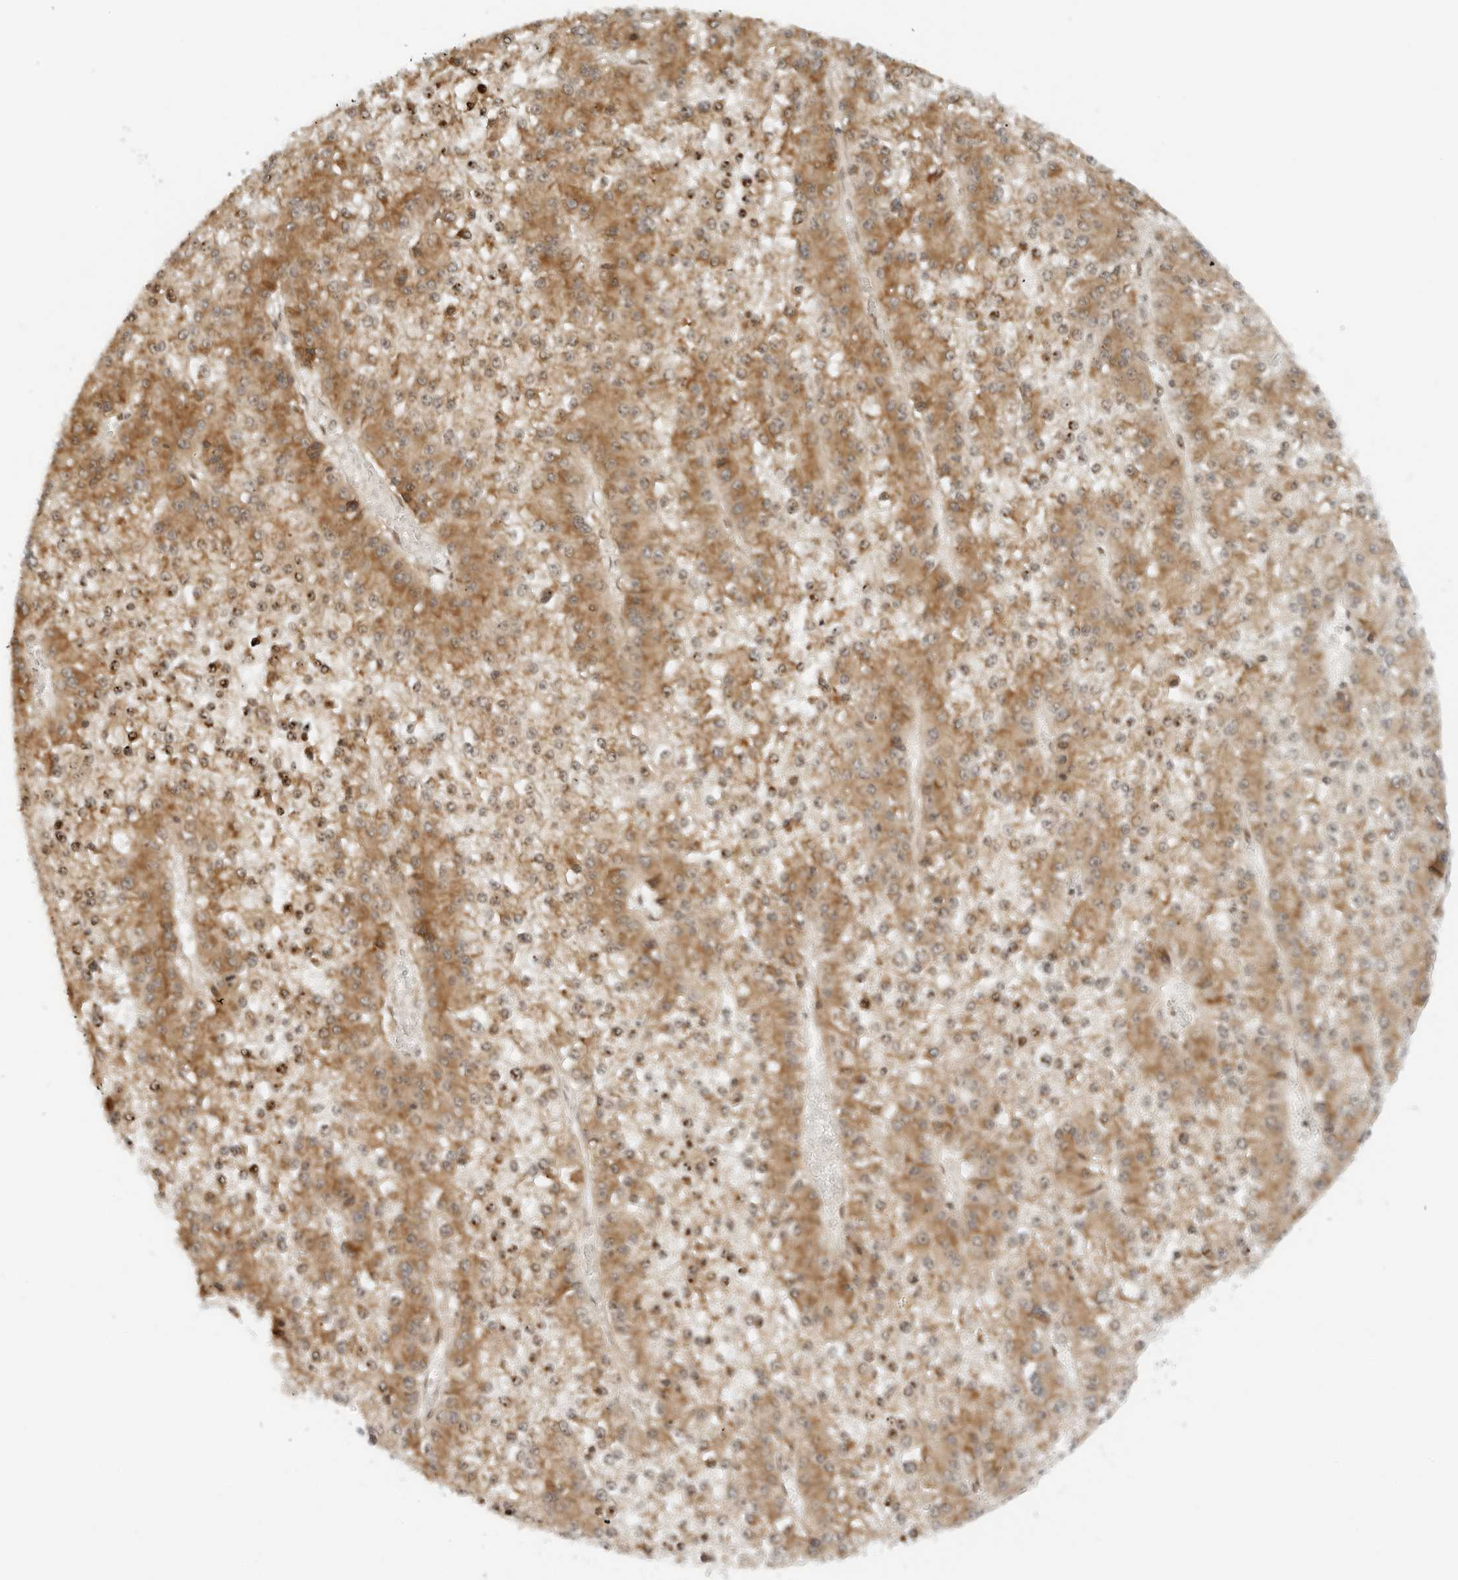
{"staining": {"intensity": "moderate", "quantity": ">75%", "location": "cytoplasmic/membranous,nuclear"}, "tissue": "liver cancer", "cell_type": "Tumor cells", "image_type": "cancer", "snomed": [{"axis": "morphology", "description": "Carcinoma, Hepatocellular, NOS"}, {"axis": "topography", "description": "Liver"}], "caption": "Liver cancer stained with a brown dye shows moderate cytoplasmic/membranous and nuclear positive positivity in approximately >75% of tumor cells.", "gene": "RC3H1", "patient": {"sex": "female", "age": 73}}